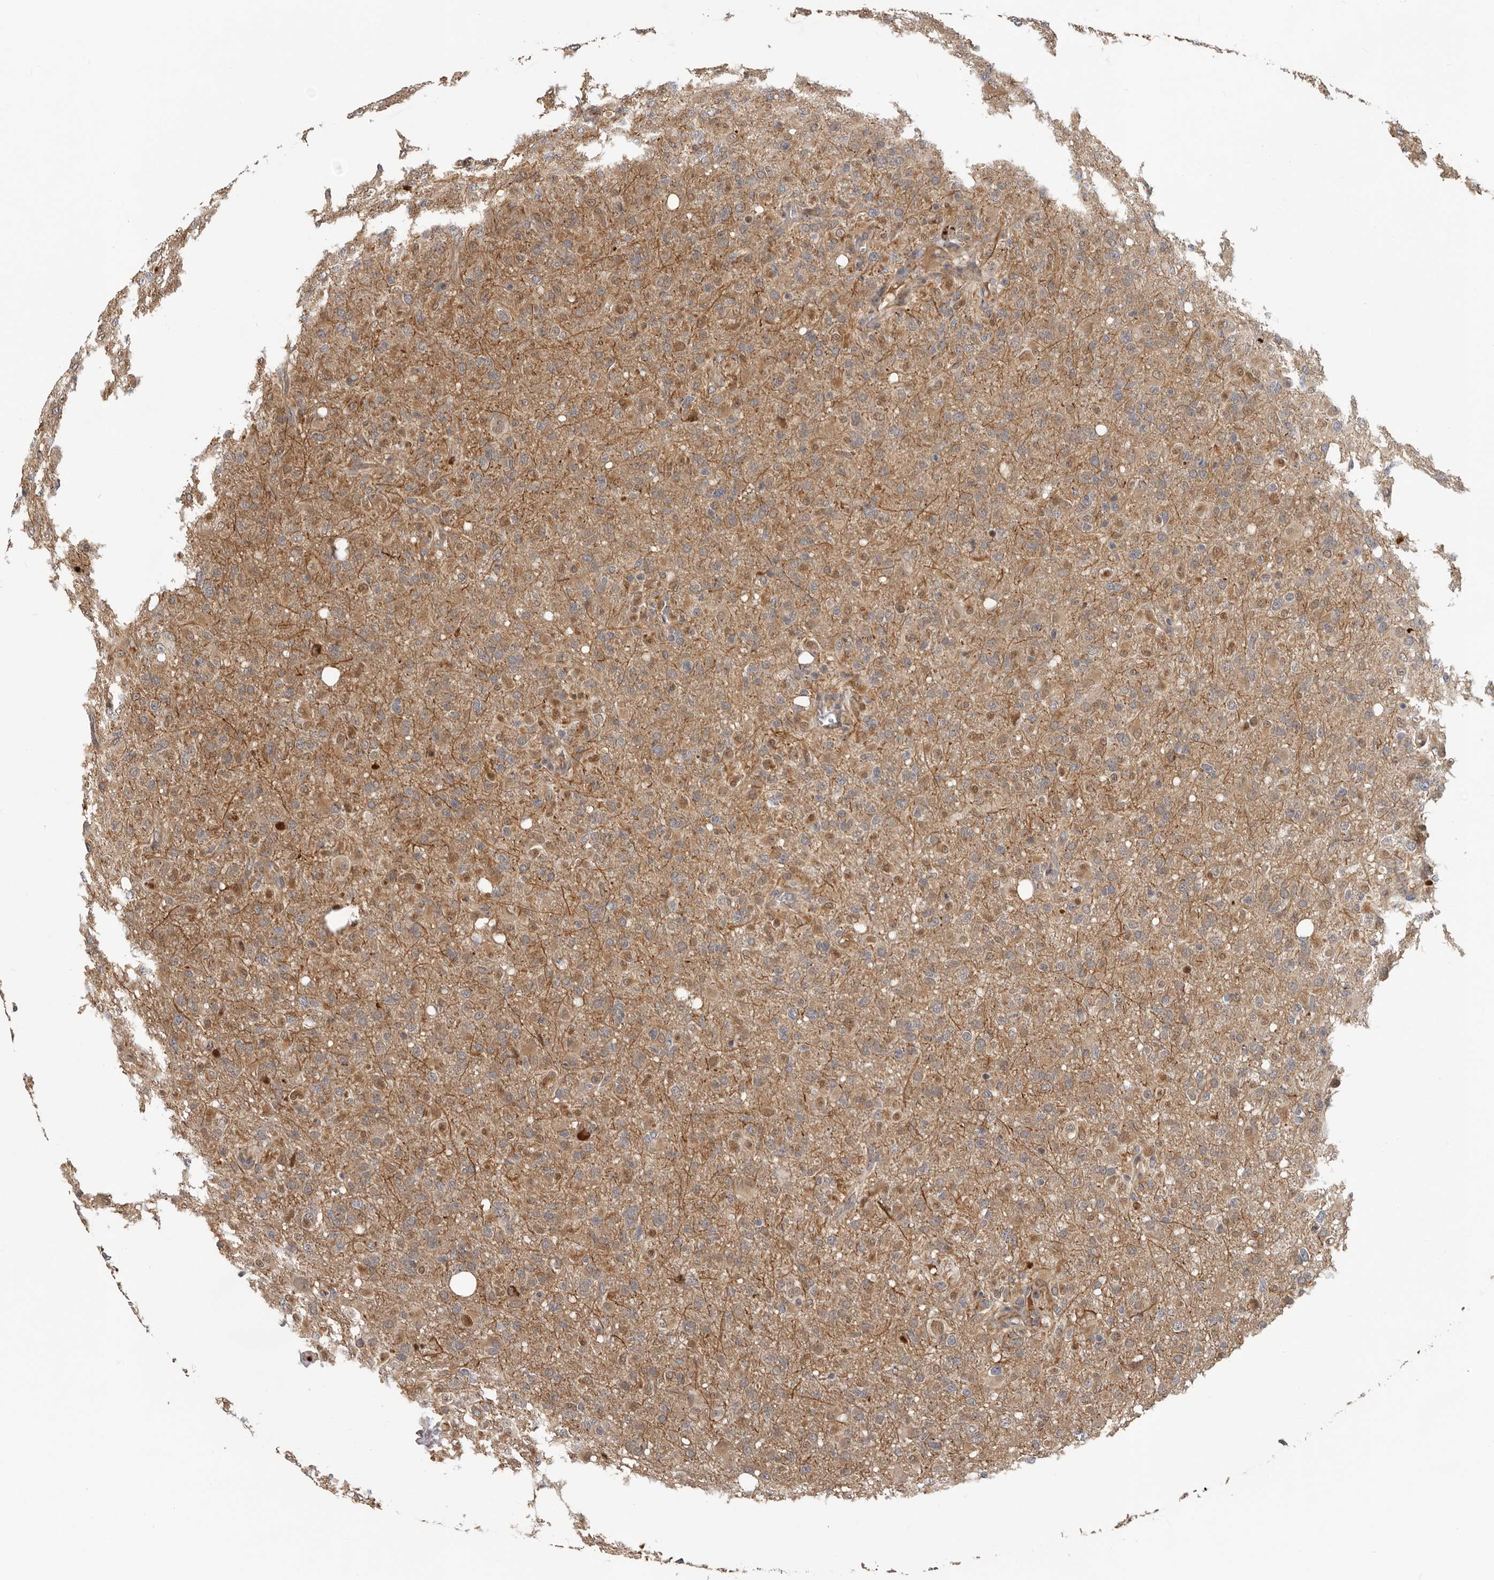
{"staining": {"intensity": "moderate", "quantity": ">75%", "location": "cytoplasmic/membranous"}, "tissue": "glioma", "cell_type": "Tumor cells", "image_type": "cancer", "snomed": [{"axis": "morphology", "description": "Glioma, malignant, High grade"}, {"axis": "topography", "description": "Brain"}], "caption": "Glioma stained for a protein (brown) displays moderate cytoplasmic/membranous positive expression in approximately >75% of tumor cells.", "gene": "RNF157", "patient": {"sex": "female", "age": 57}}